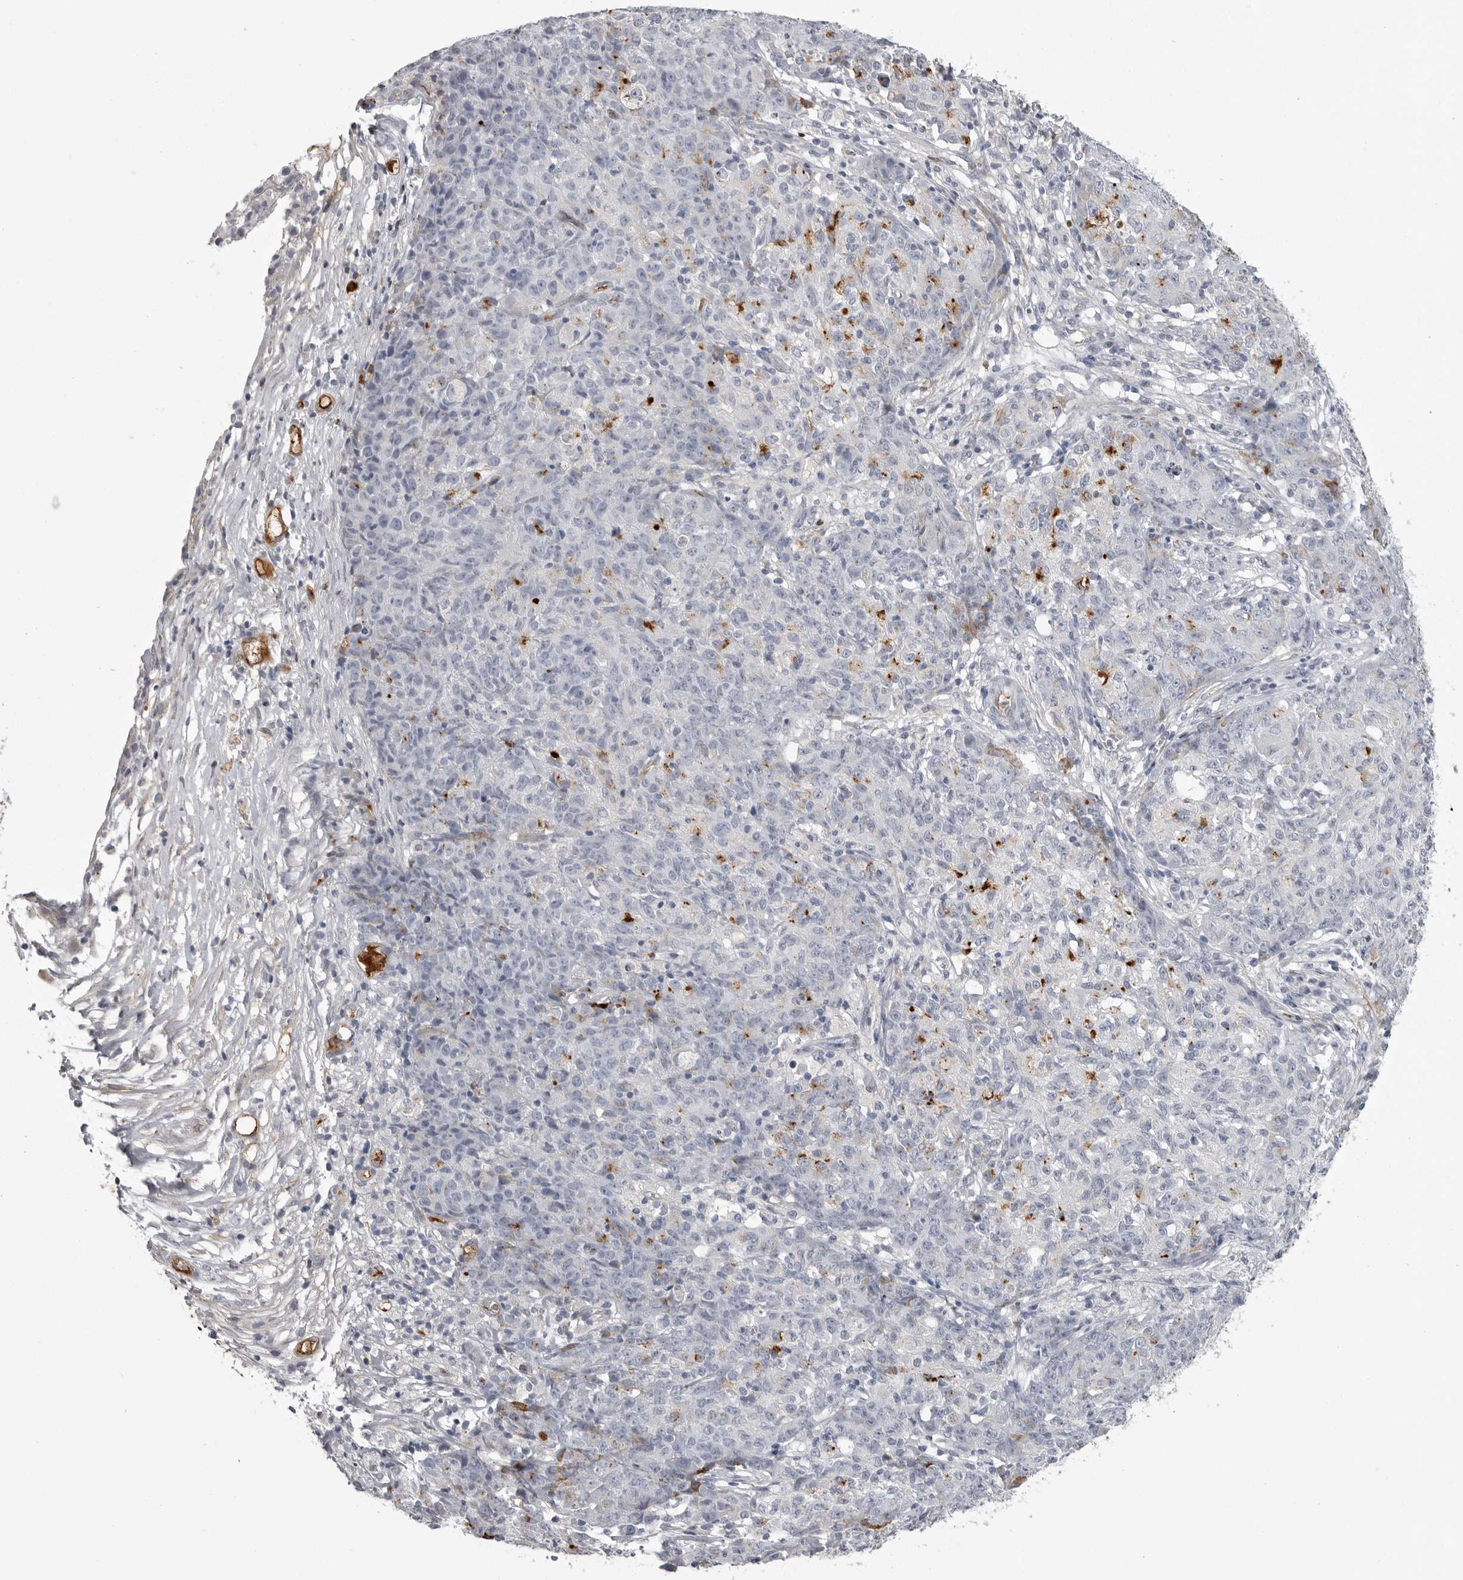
{"staining": {"intensity": "negative", "quantity": "none", "location": "none"}, "tissue": "ovarian cancer", "cell_type": "Tumor cells", "image_type": "cancer", "snomed": [{"axis": "morphology", "description": "Carcinoma, endometroid"}, {"axis": "topography", "description": "Ovary"}], "caption": "A high-resolution histopathology image shows immunohistochemistry staining of ovarian endometroid carcinoma, which demonstrates no significant positivity in tumor cells. (DAB IHC visualized using brightfield microscopy, high magnification).", "gene": "SERPING1", "patient": {"sex": "female", "age": 42}}